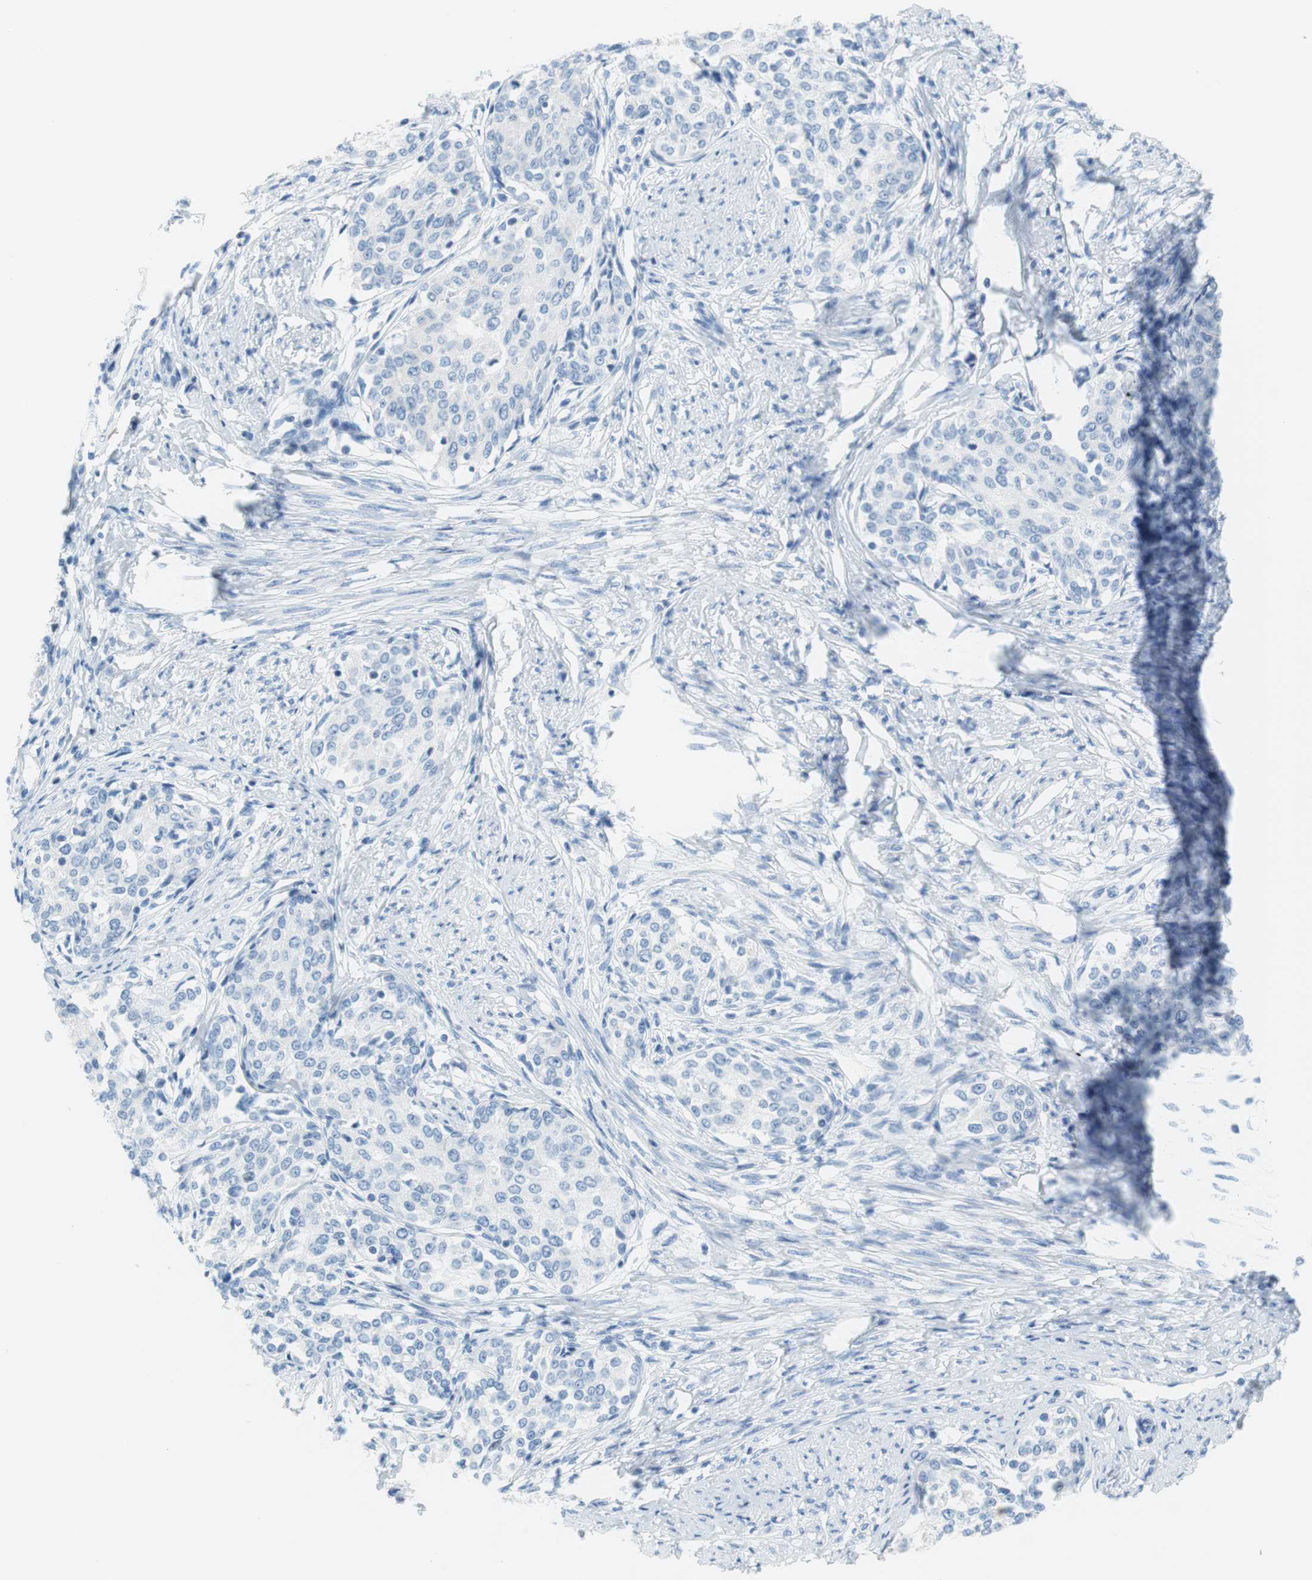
{"staining": {"intensity": "negative", "quantity": "none", "location": "none"}, "tissue": "cervical cancer", "cell_type": "Tumor cells", "image_type": "cancer", "snomed": [{"axis": "morphology", "description": "Squamous cell carcinoma, NOS"}, {"axis": "morphology", "description": "Adenocarcinoma, NOS"}, {"axis": "topography", "description": "Cervix"}], "caption": "DAB (3,3'-diaminobenzidine) immunohistochemical staining of human cervical adenocarcinoma shows no significant positivity in tumor cells. The staining was performed using DAB (3,3'-diaminobenzidine) to visualize the protein expression in brown, while the nuclei were stained in blue with hematoxylin (Magnification: 20x).", "gene": "MYH1", "patient": {"sex": "female", "age": 52}}